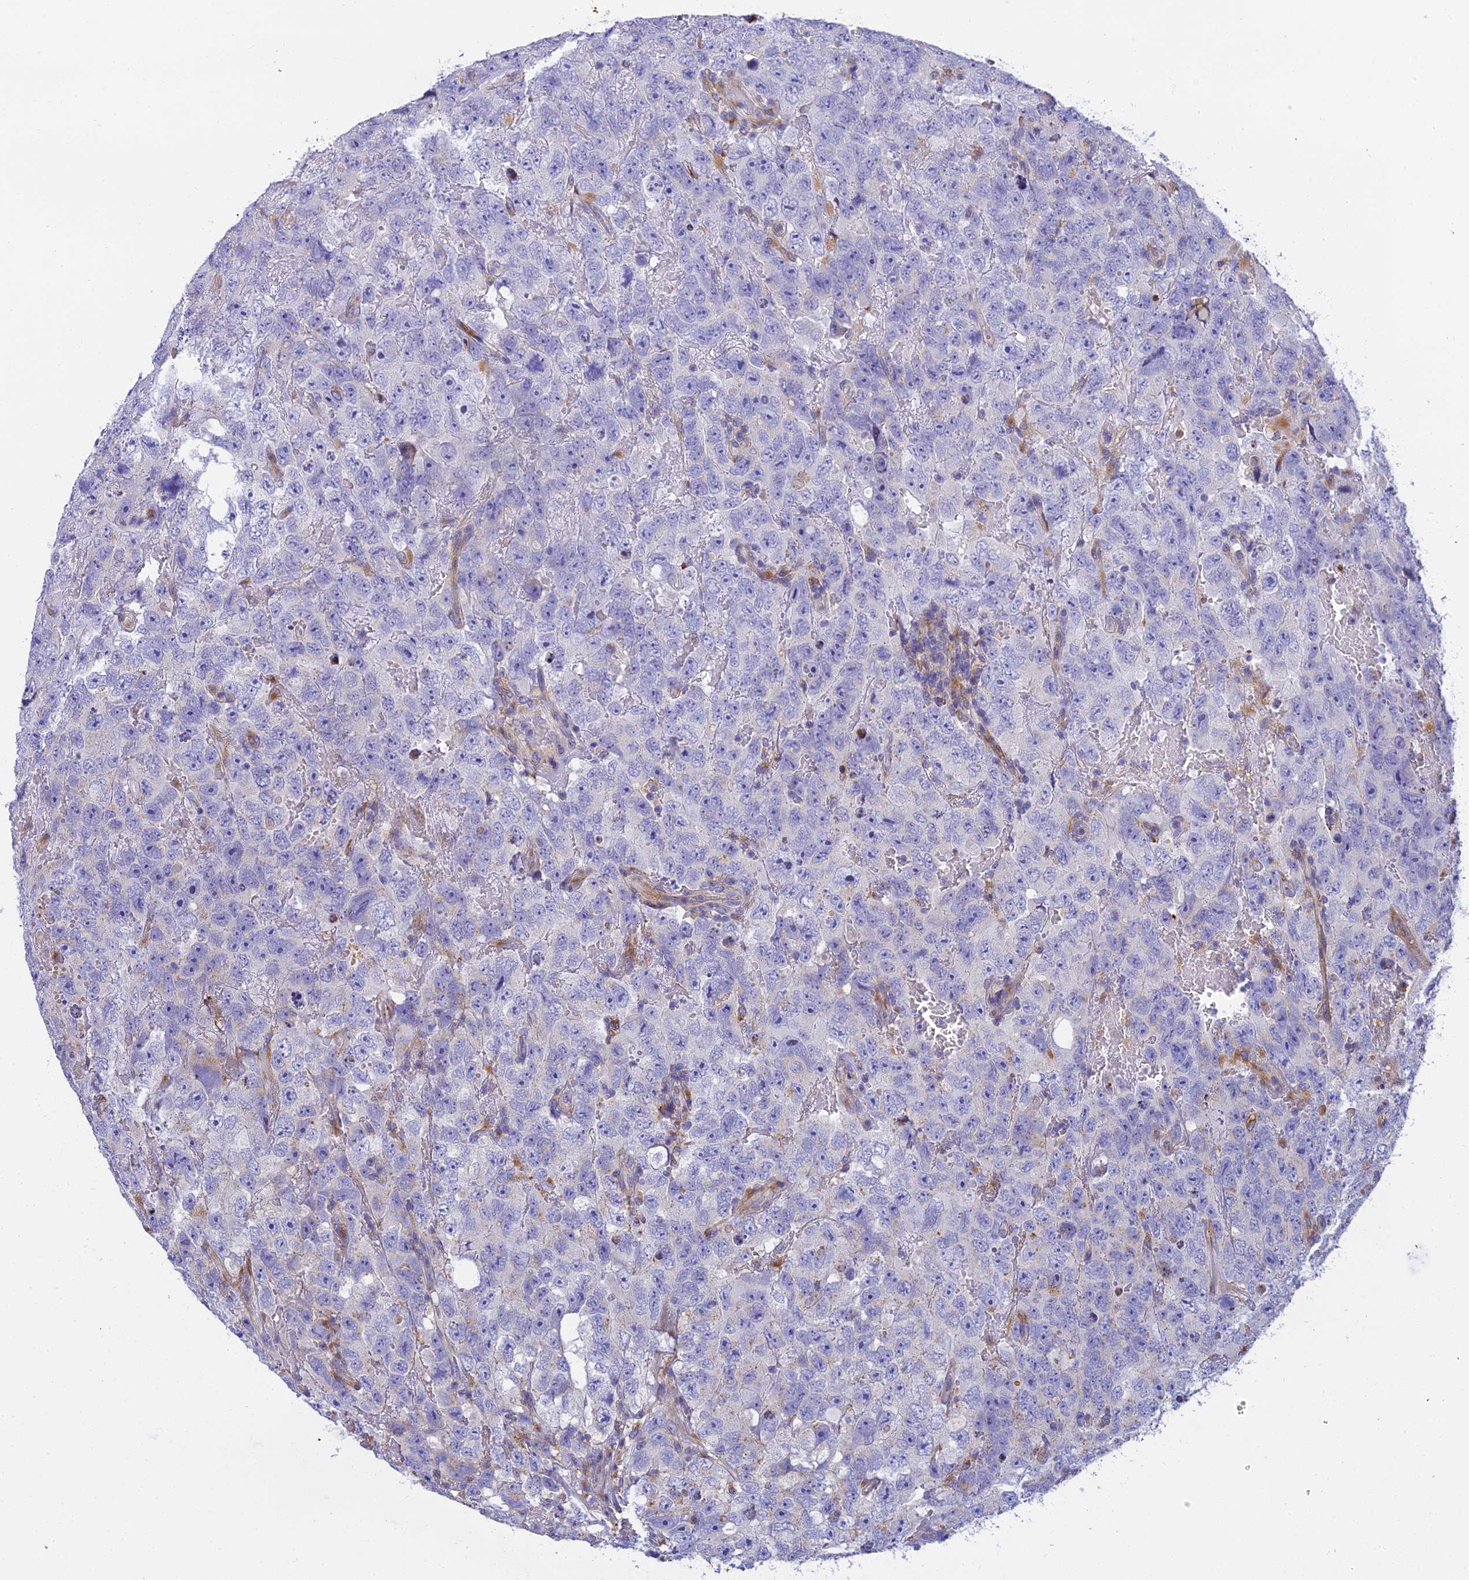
{"staining": {"intensity": "negative", "quantity": "none", "location": "none"}, "tissue": "testis cancer", "cell_type": "Tumor cells", "image_type": "cancer", "snomed": [{"axis": "morphology", "description": "Carcinoma, Embryonal, NOS"}, {"axis": "topography", "description": "Testis"}], "caption": "Immunohistochemistry (IHC) photomicrograph of neoplastic tissue: testis cancer (embryonal carcinoma) stained with DAB displays no significant protein staining in tumor cells.", "gene": "CLCN7", "patient": {"sex": "male", "age": 45}}